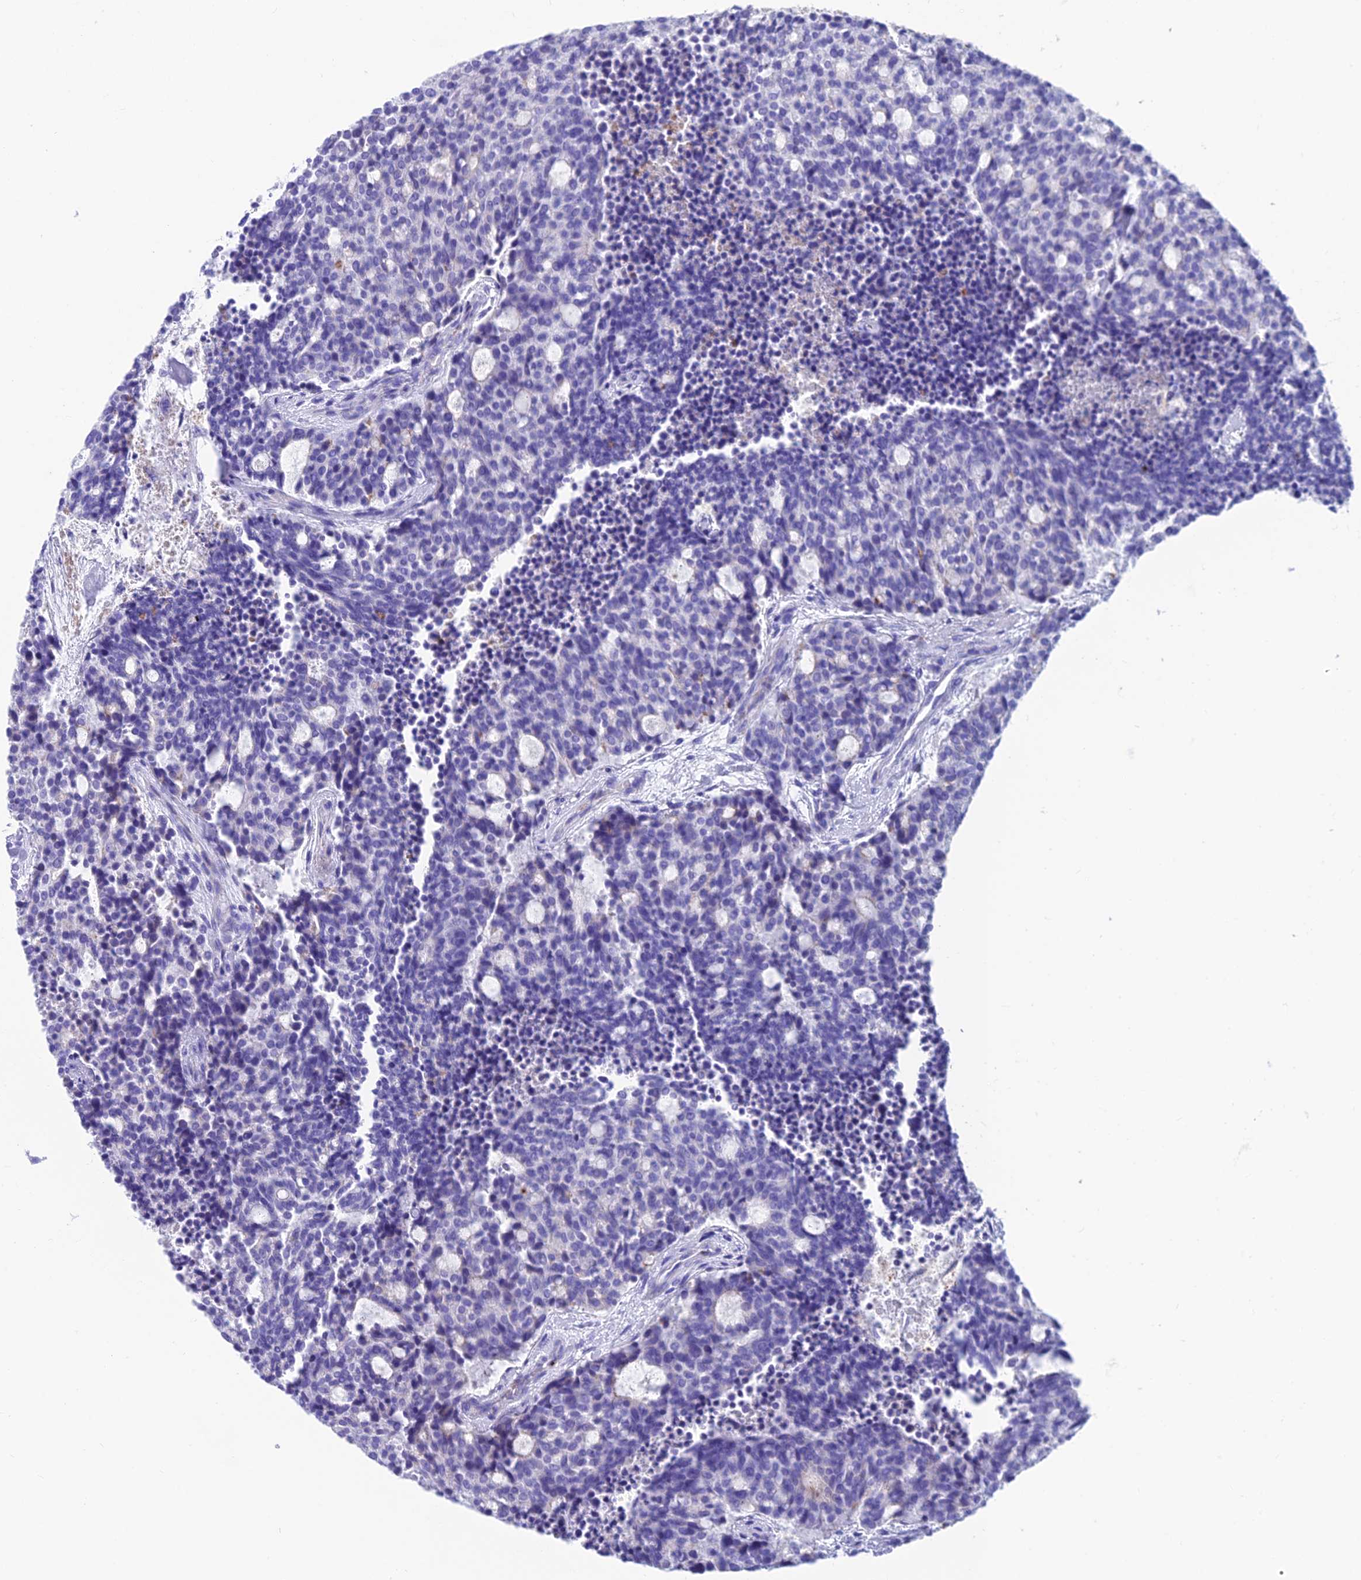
{"staining": {"intensity": "negative", "quantity": "none", "location": "none"}, "tissue": "carcinoid", "cell_type": "Tumor cells", "image_type": "cancer", "snomed": [{"axis": "morphology", "description": "Carcinoid, malignant, NOS"}, {"axis": "topography", "description": "Pancreas"}], "caption": "High magnification brightfield microscopy of carcinoid stained with DAB (3,3'-diaminobenzidine) (brown) and counterstained with hematoxylin (blue): tumor cells show no significant positivity.", "gene": "GNG11", "patient": {"sex": "female", "age": 54}}